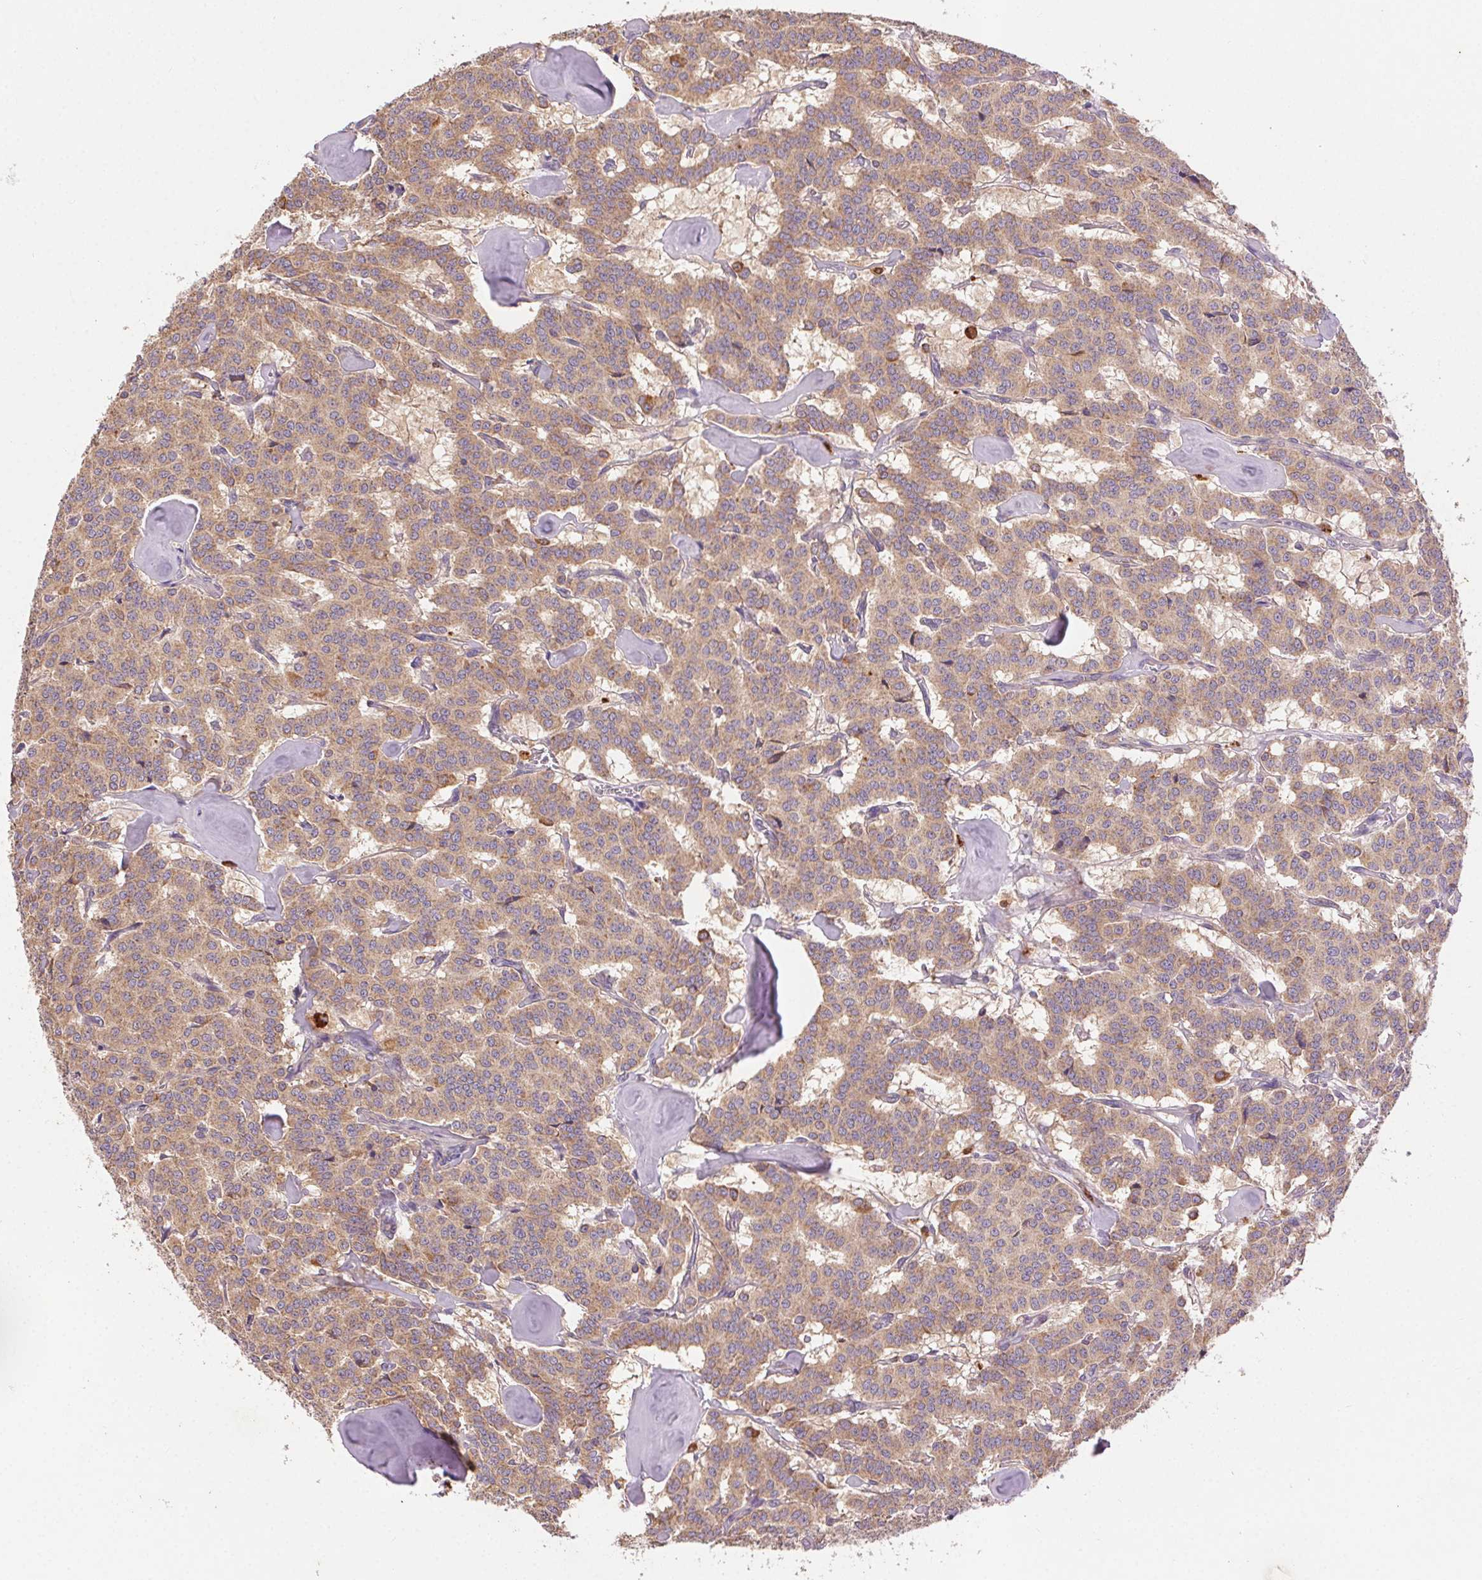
{"staining": {"intensity": "weak", "quantity": ">75%", "location": "cytoplasmic/membranous"}, "tissue": "carcinoid", "cell_type": "Tumor cells", "image_type": "cancer", "snomed": [{"axis": "morphology", "description": "Carcinoid, malignant, NOS"}, {"axis": "topography", "description": "Lung"}], "caption": "There is low levels of weak cytoplasmic/membranous positivity in tumor cells of carcinoid (malignant), as demonstrated by immunohistochemical staining (brown color).", "gene": "FNBP1L", "patient": {"sex": "female", "age": 46}}